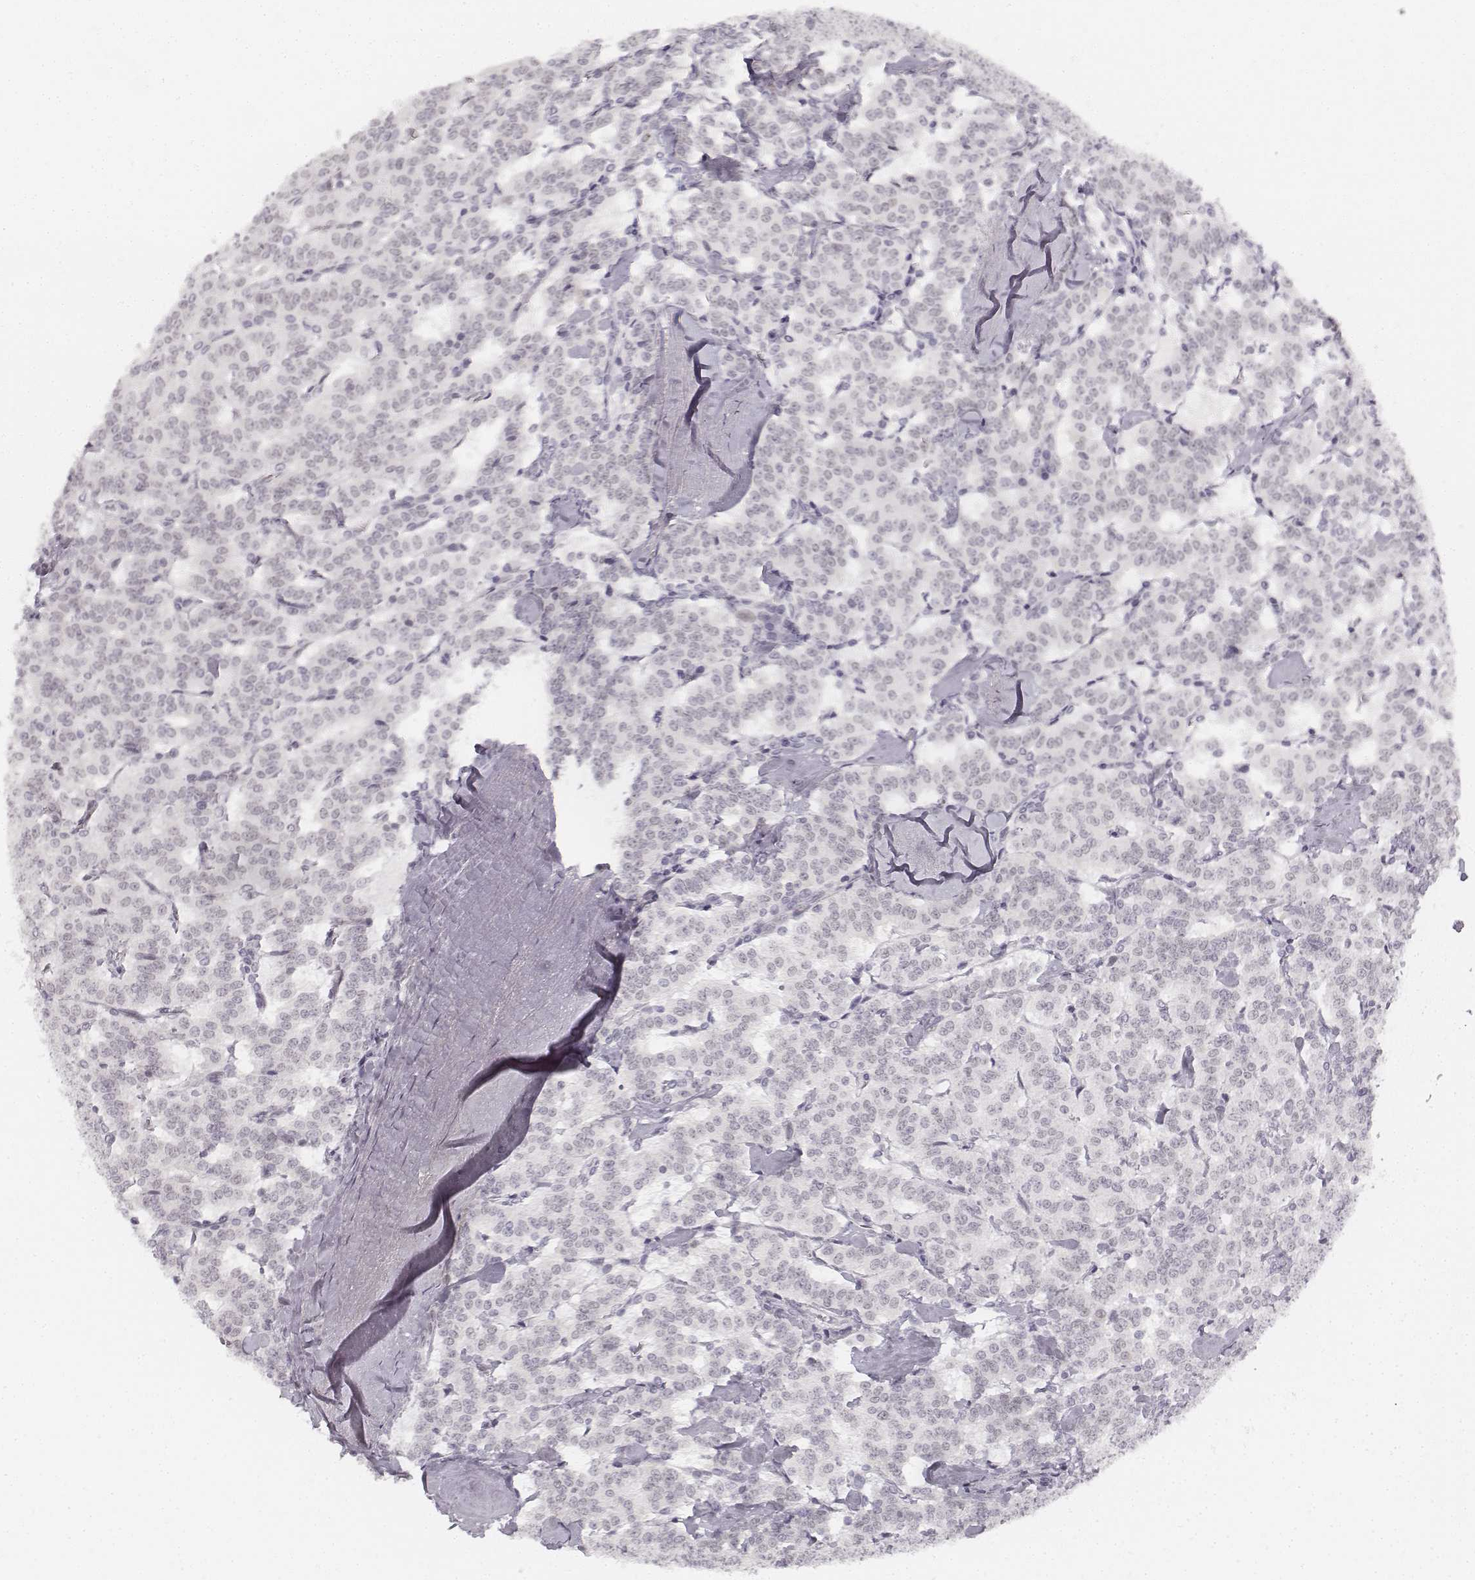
{"staining": {"intensity": "negative", "quantity": "none", "location": "none"}, "tissue": "carcinoid", "cell_type": "Tumor cells", "image_type": "cancer", "snomed": [{"axis": "morphology", "description": "Carcinoid, malignant, NOS"}, {"axis": "topography", "description": "Lung"}], "caption": "The image exhibits no significant expression in tumor cells of carcinoid (malignant). Nuclei are stained in blue.", "gene": "KRTAP2-1", "patient": {"sex": "female", "age": 46}}